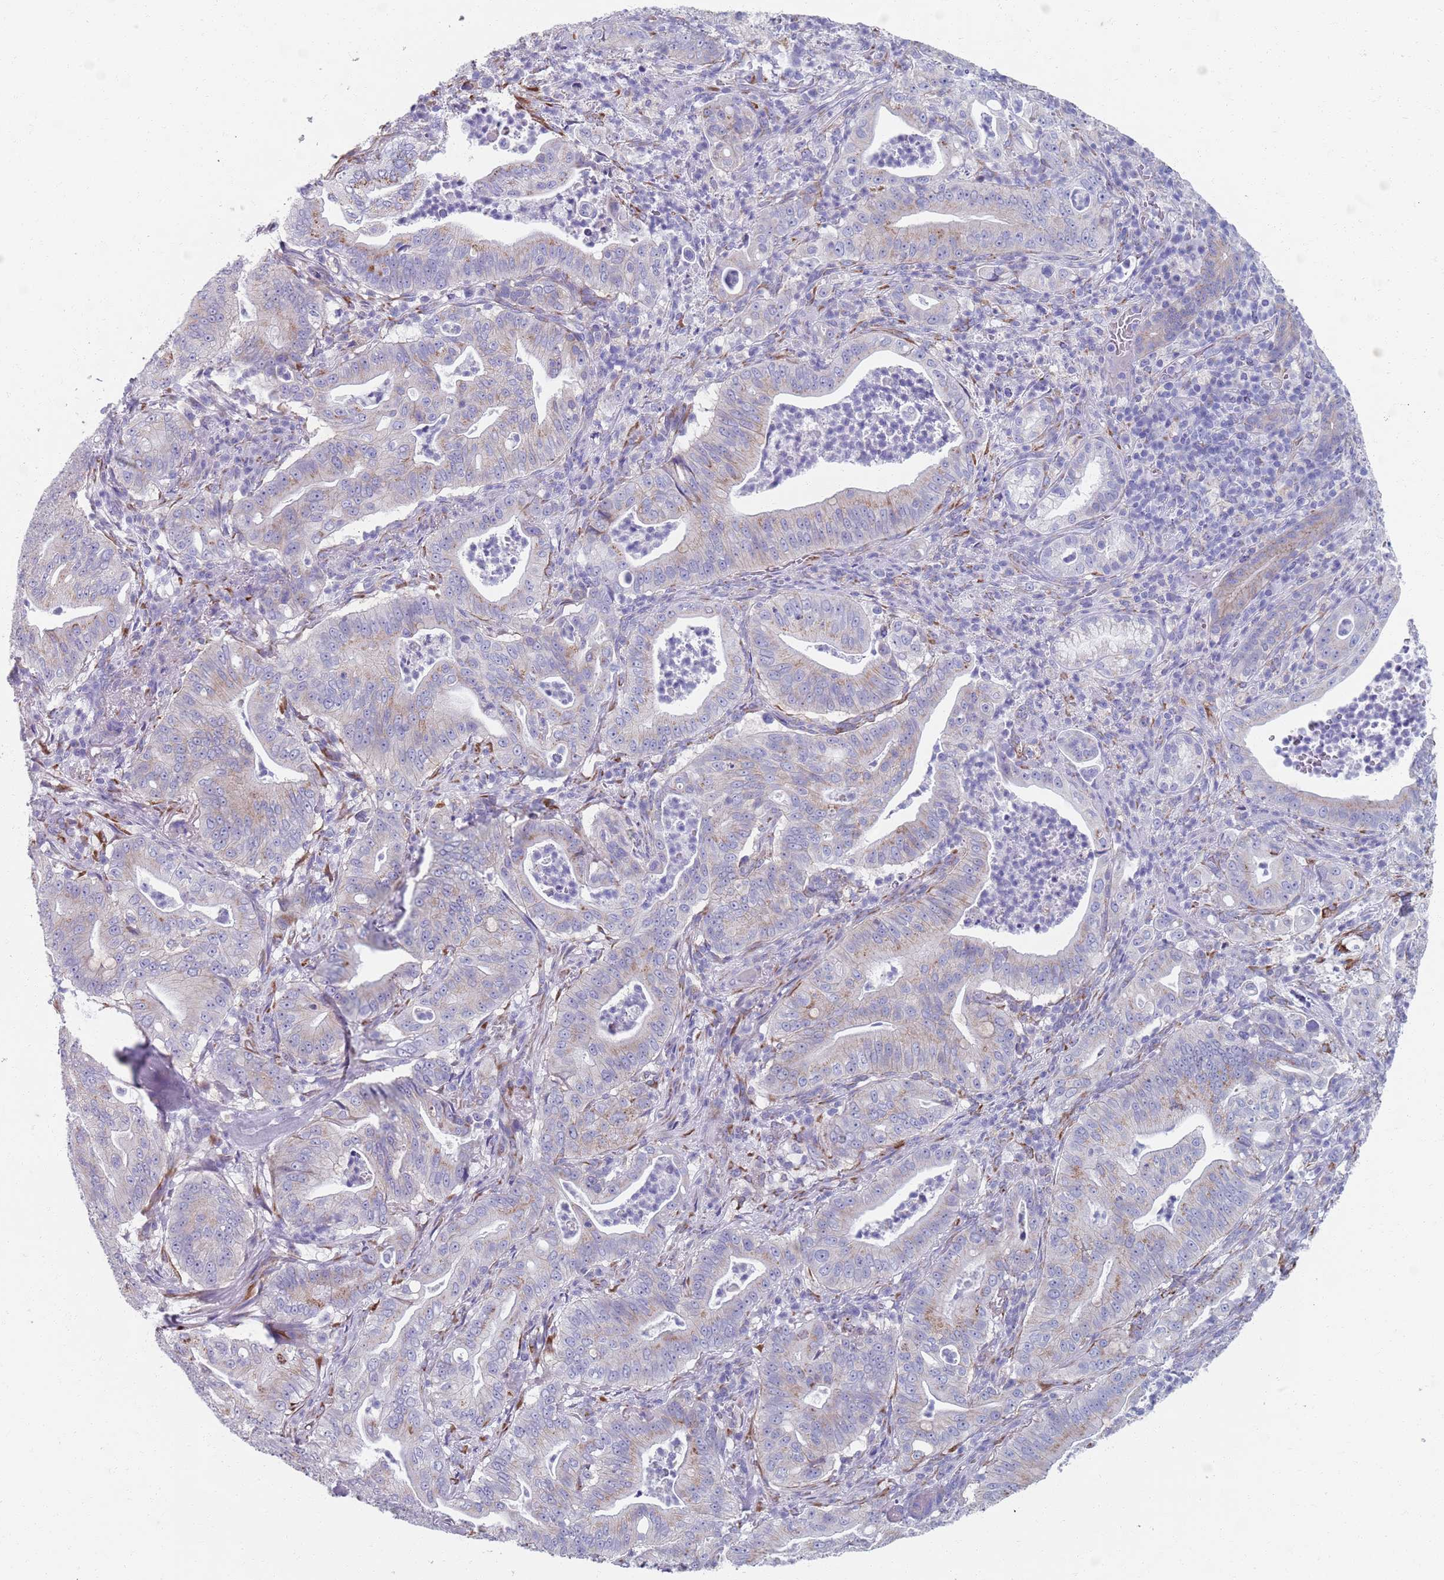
{"staining": {"intensity": "weak", "quantity": "<25%", "location": "cytoplasmic/membranous"}, "tissue": "pancreatic cancer", "cell_type": "Tumor cells", "image_type": "cancer", "snomed": [{"axis": "morphology", "description": "Adenocarcinoma, NOS"}, {"axis": "topography", "description": "Pancreas"}], "caption": "This photomicrograph is of pancreatic cancer stained with immunohistochemistry to label a protein in brown with the nuclei are counter-stained blue. There is no staining in tumor cells. (DAB IHC with hematoxylin counter stain).", "gene": "PLOD1", "patient": {"sex": "male", "age": 71}}